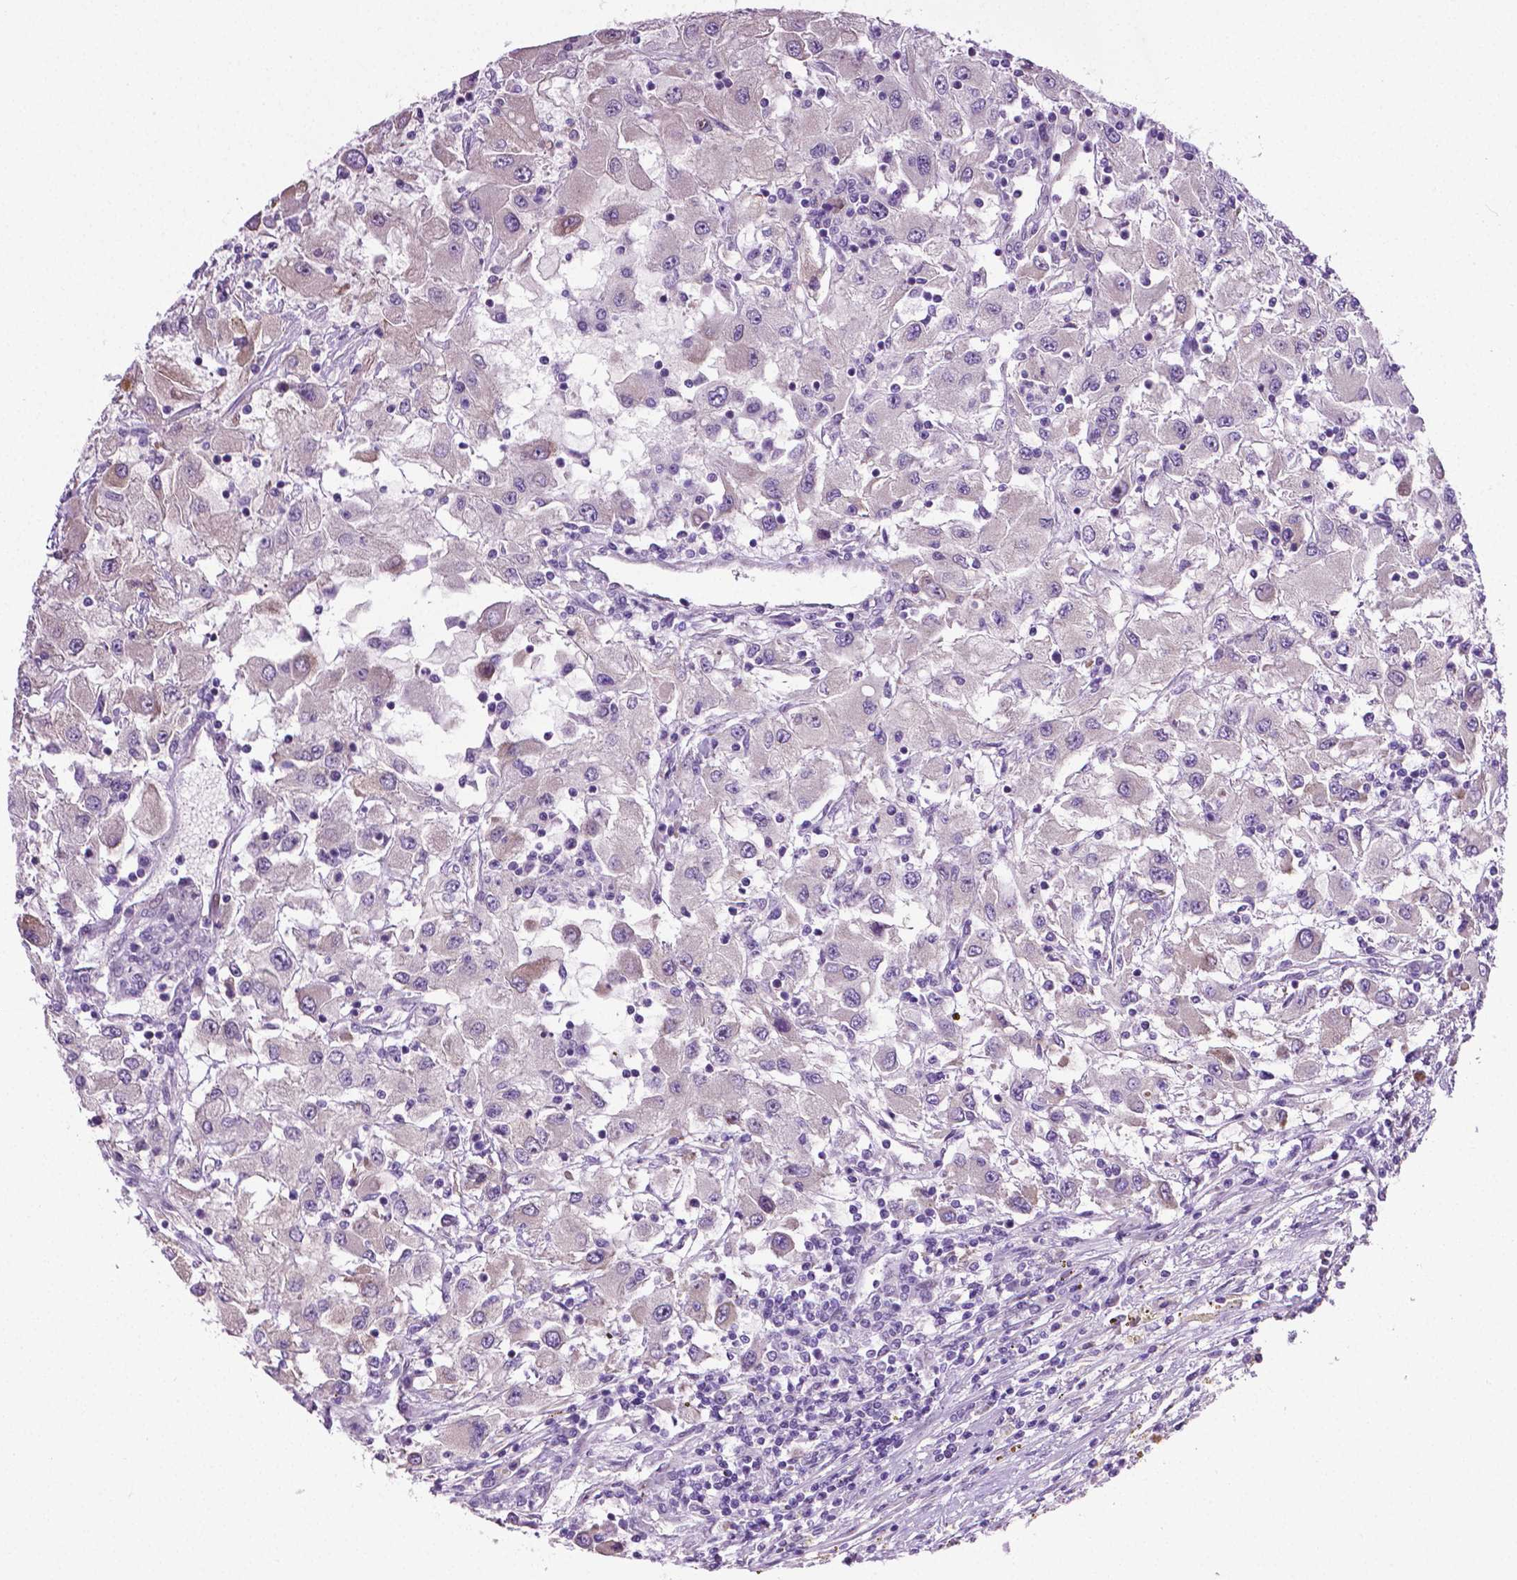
{"staining": {"intensity": "negative", "quantity": "none", "location": "none"}, "tissue": "renal cancer", "cell_type": "Tumor cells", "image_type": "cancer", "snomed": [{"axis": "morphology", "description": "Adenocarcinoma, NOS"}, {"axis": "topography", "description": "Kidney"}], "caption": "Renal cancer (adenocarcinoma) was stained to show a protein in brown. There is no significant positivity in tumor cells.", "gene": "PTGER3", "patient": {"sex": "female", "age": 67}}